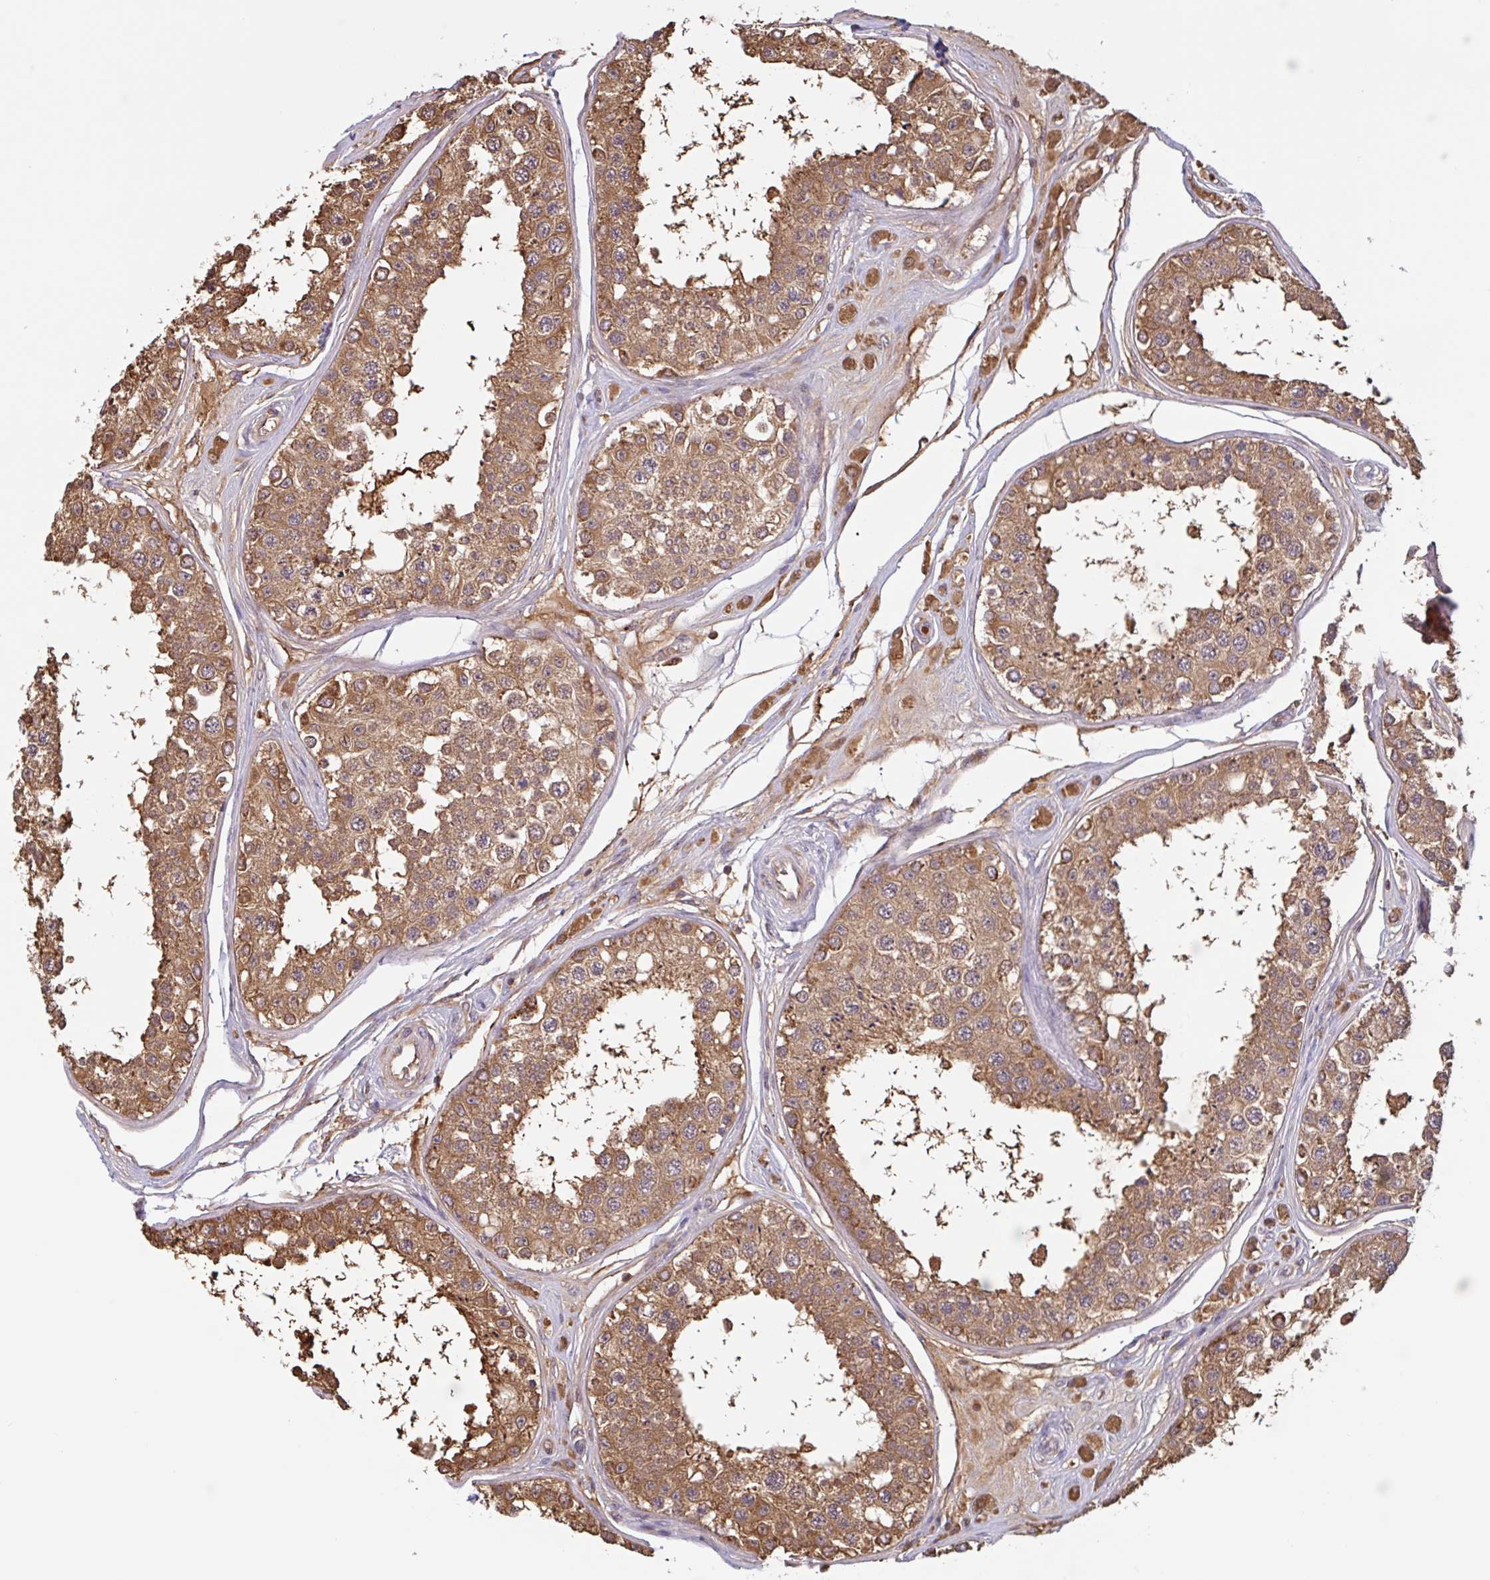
{"staining": {"intensity": "moderate", "quantity": ">75%", "location": "cytoplasmic/membranous"}, "tissue": "testis", "cell_type": "Cells in seminiferous ducts", "image_type": "normal", "snomed": [{"axis": "morphology", "description": "Normal tissue, NOS"}, {"axis": "topography", "description": "Testis"}], "caption": "High-power microscopy captured an IHC histopathology image of benign testis, revealing moderate cytoplasmic/membranous staining in about >75% of cells in seminiferous ducts. The staining was performed using DAB (3,3'-diaminobenzidine) to visualize the protein expression in brown, while the nuclei were stained in blue with hematoxylin (Magnification: 20x).", "gene": "OTOP2", "patient": {"sex": "male", "age": 25}}